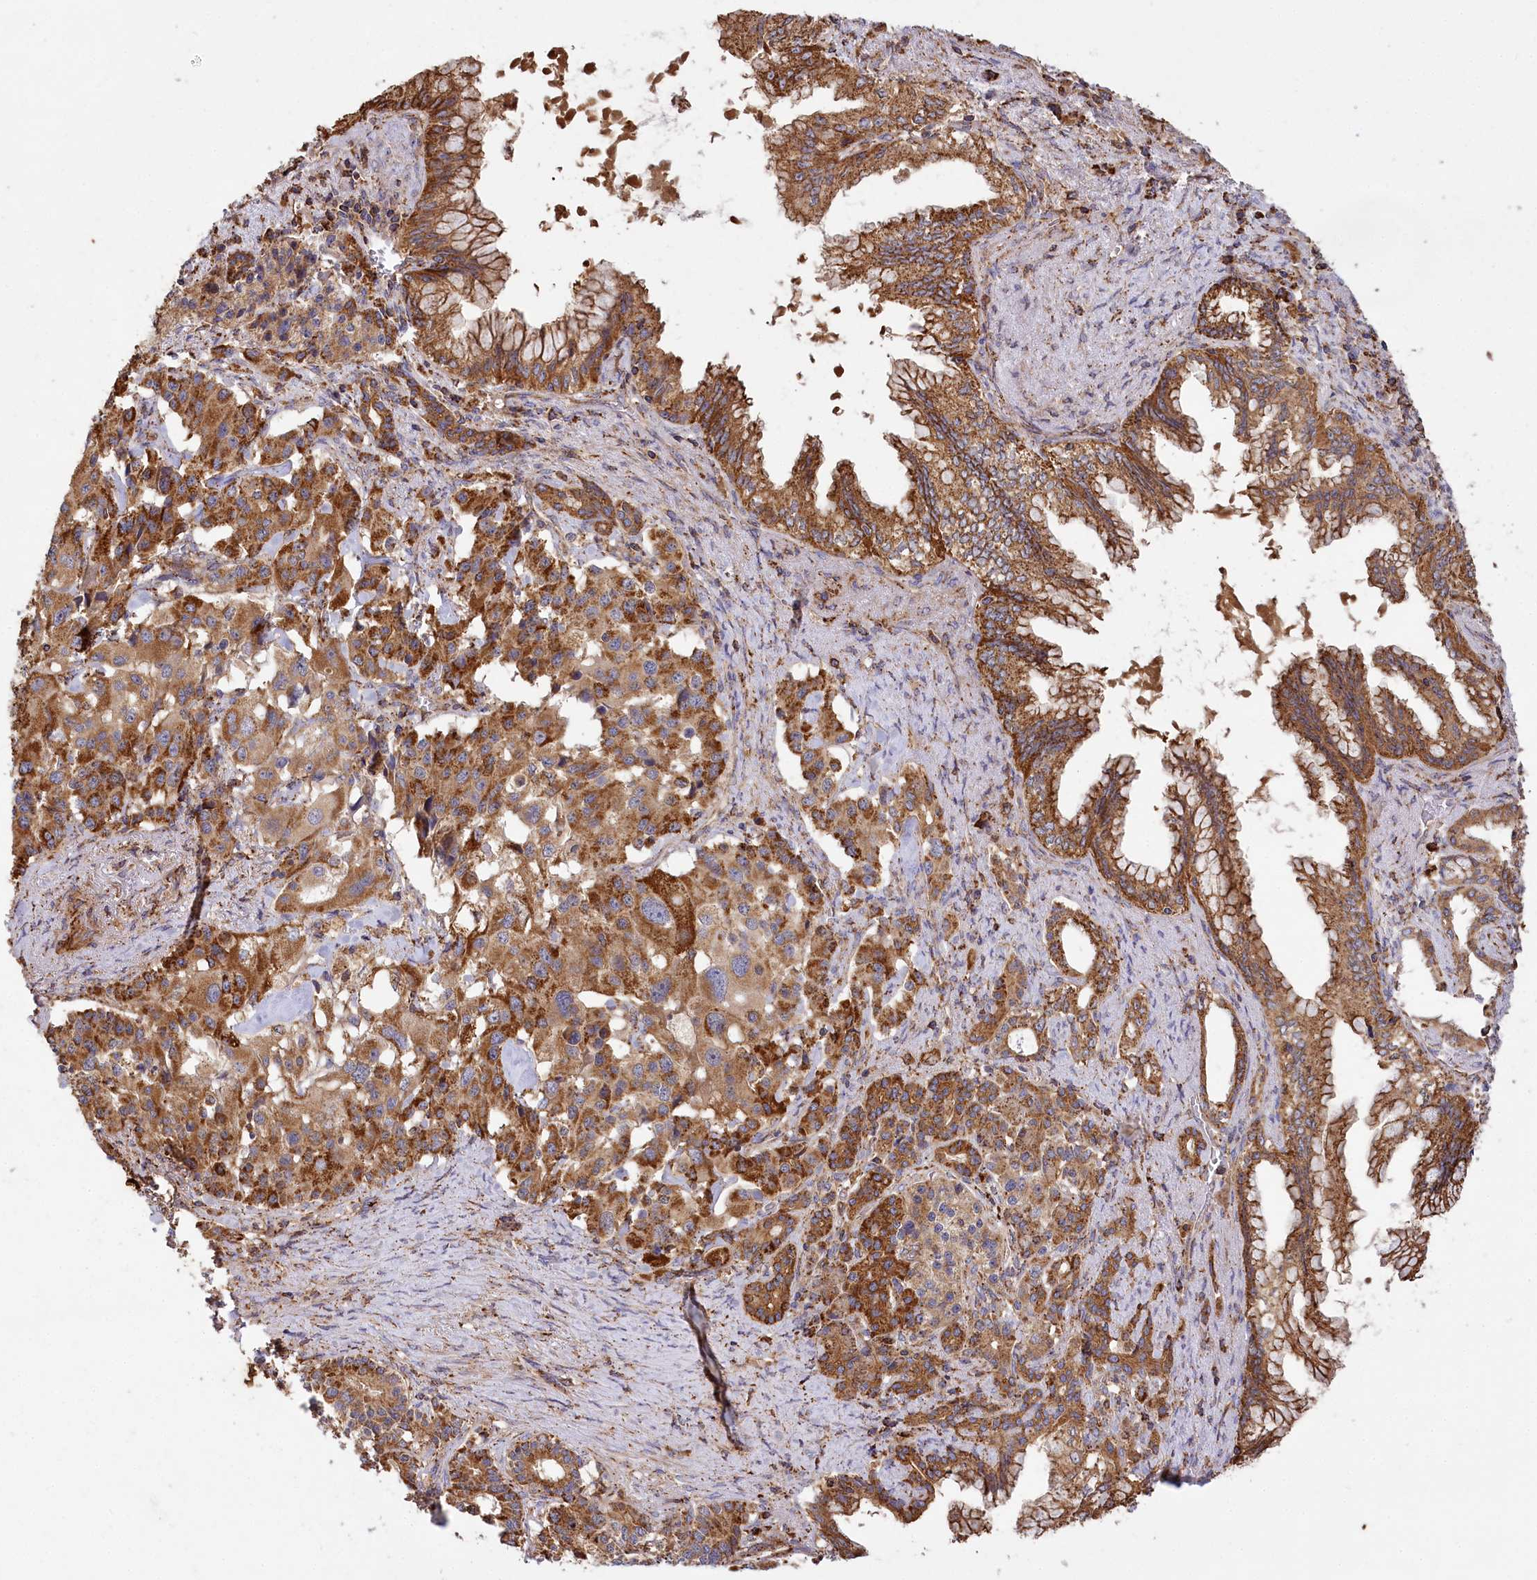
{"staining": {"intensity": "moderate", "quantity": ">75%", "location": "cytoplasmic/membranous"}, "tissue": "pancreatic cancer", "cell_type": "Tumor cells", "image_type": "cancer", "snomed": [{"axis": "morphology", "description": "Adenocarcinoma, NOS"}, {"axis": "topography", "description": "Pancreas"}], "caption": "Immunohistochemistry of pancreatic adenocarcinoma shows medium levels of moderate cytoplasmic/membranous expression in about >75% of tumor cells. (IHC, brightfield microscopy, high magnification).", "gene": "CARD19", "patient": {"sex": "female", "age": 74}}